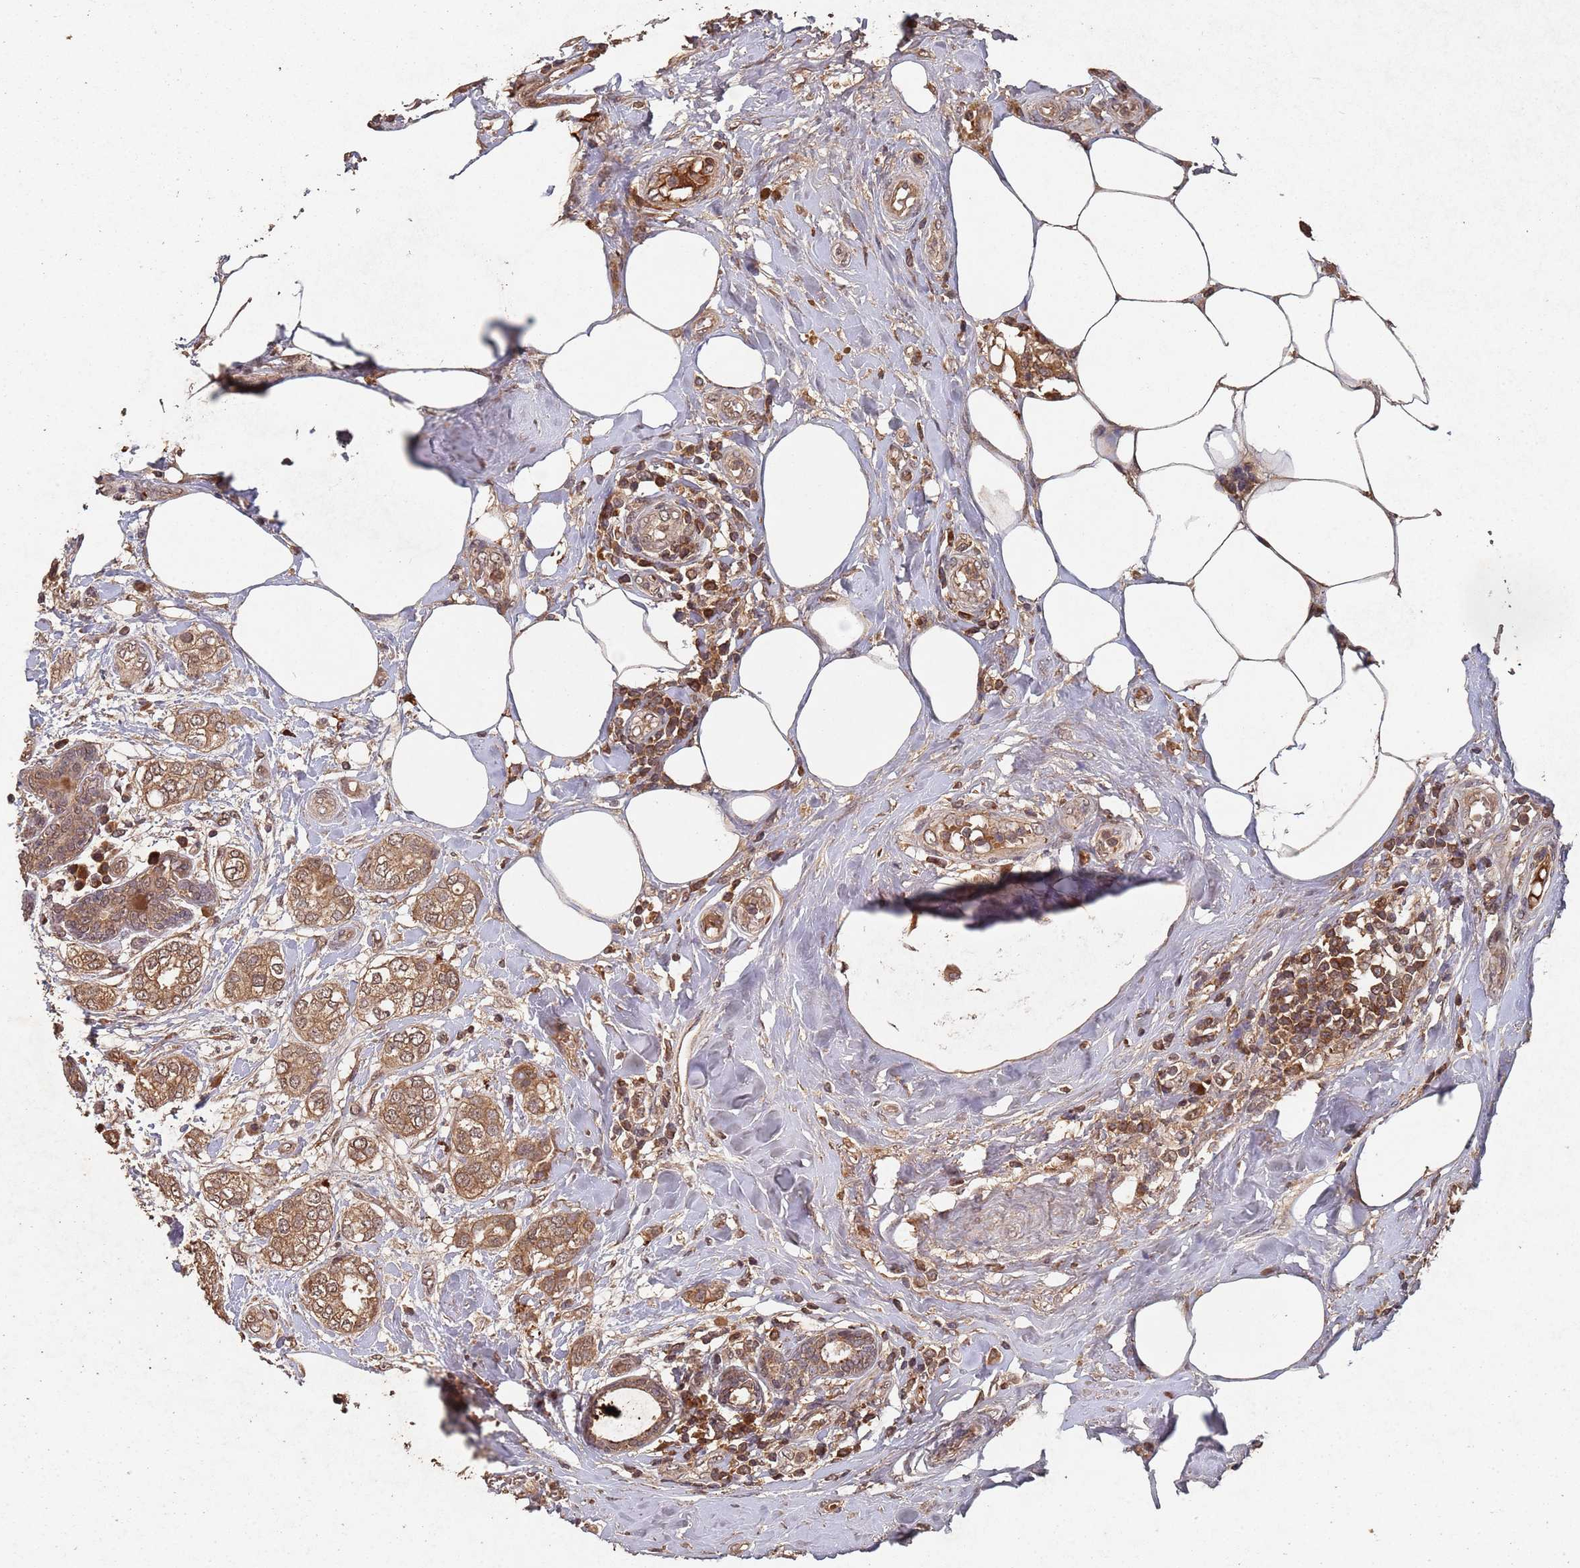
{"staining": {"intensity": "moderate", "quantity": ">75%", "location": "cytoplasmic/membranous,nuclear"}, "tissue": "breast cancer", "cell_type": "Tumor cells", "image_type": "cancer", "snomed": [{"axis": "morphology", "description": "Duct carcinoma"}, {"axis": "topography", "description": "Breast"}], "caption": "Protein staining reveals moderate cytoplasmic/membranous and nuclear expression in approximately >75% of tumor cells in breast infiltrating ductal carcinoma.", "gene": "FRAT1", "patient": {"sex": "female", "age": 73}}